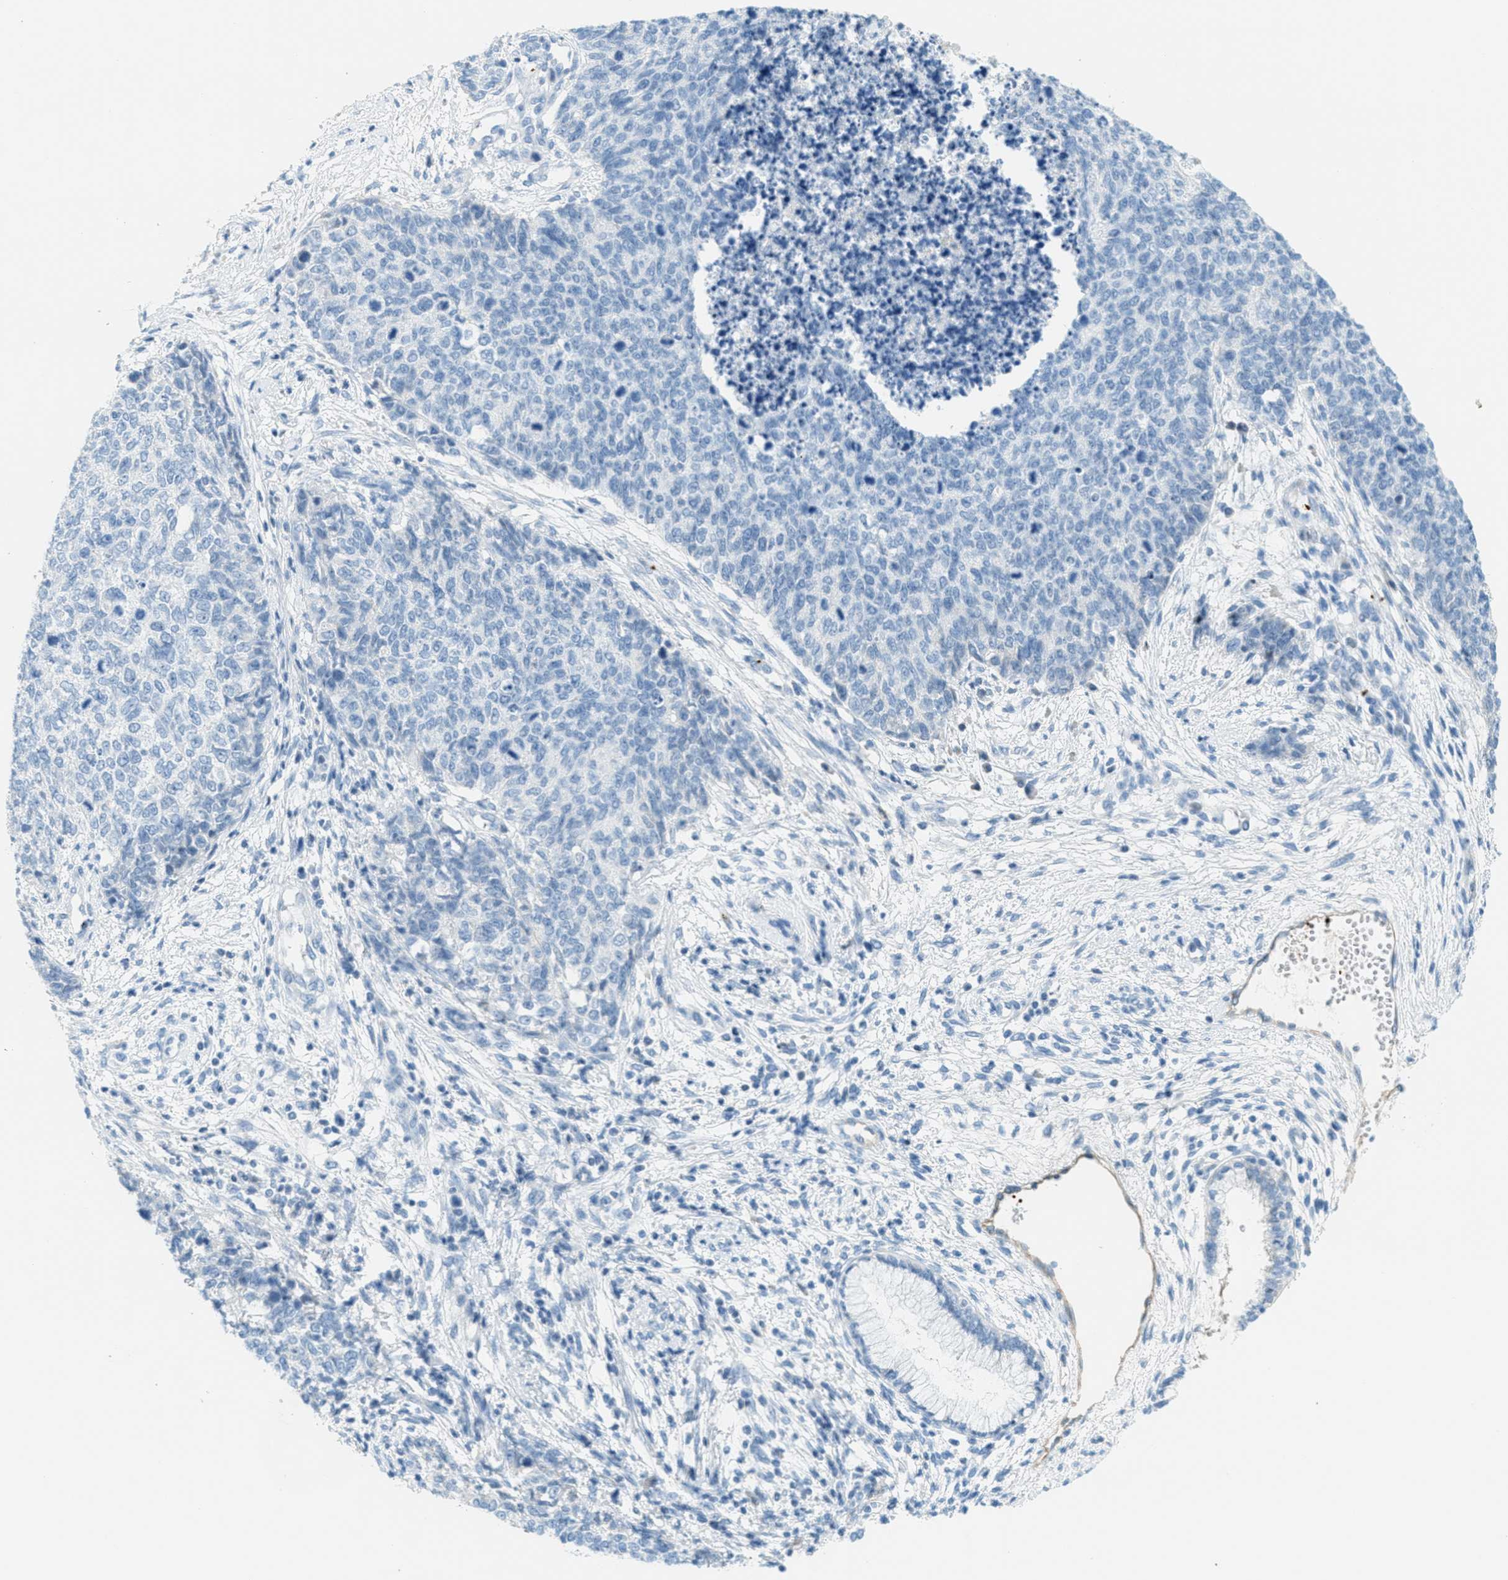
{"staining": {"intensity": "negative", "quantity": "none", "location": "none"}, "tissue": "cervical cancer", "cell_type": "Tumor cells", "image_type": "cancer", "snomed": [{"axis": "morphology", "description": "Squamous cell carcinoma, NOS"}, {"axis": "topography", "description": "Cervix"}], "caption": "The photomicrograph shows no significant staining in tumor cells of cervical cancer.", "gene": "PPBP", "patient": {"sex": "female", "age": 63}}